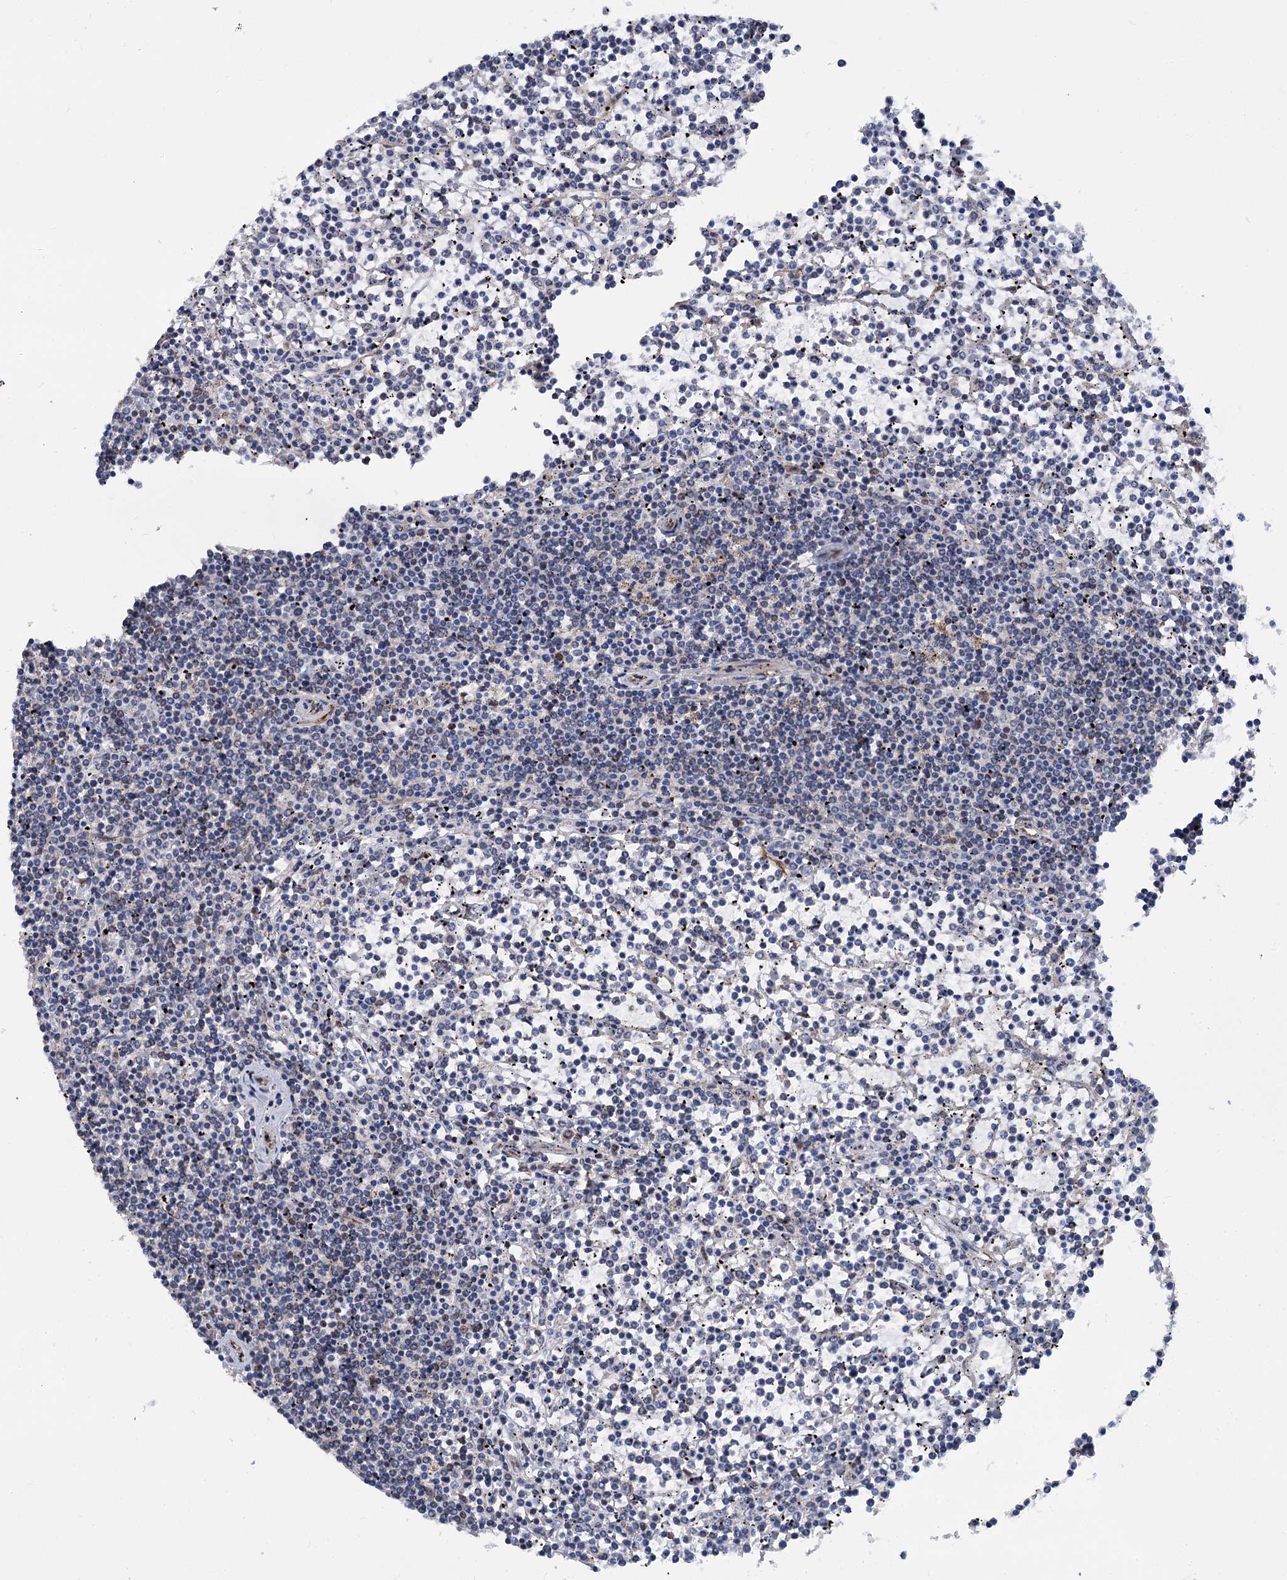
{"staining": {"intensity": "negative", "quantity": "none", "location": "none"}, "tissue": "lymphoma", "cell_type": "Tumor cells", "image_type": "cancer", "snomed": [{"axis": "morphology", "description": "Malignant lymphoma, non-Hodgkin's type, Low grade"}, {"axis": "topography", "description": "Spleen"}], "caption": "Protein analysis of low-grade malignant lymphoma, non-Hodgkin's type exhibits no significant staining in tumor cells.", "gene": "SUPT20H", "patient": {"sex": "female", "age": 19}}